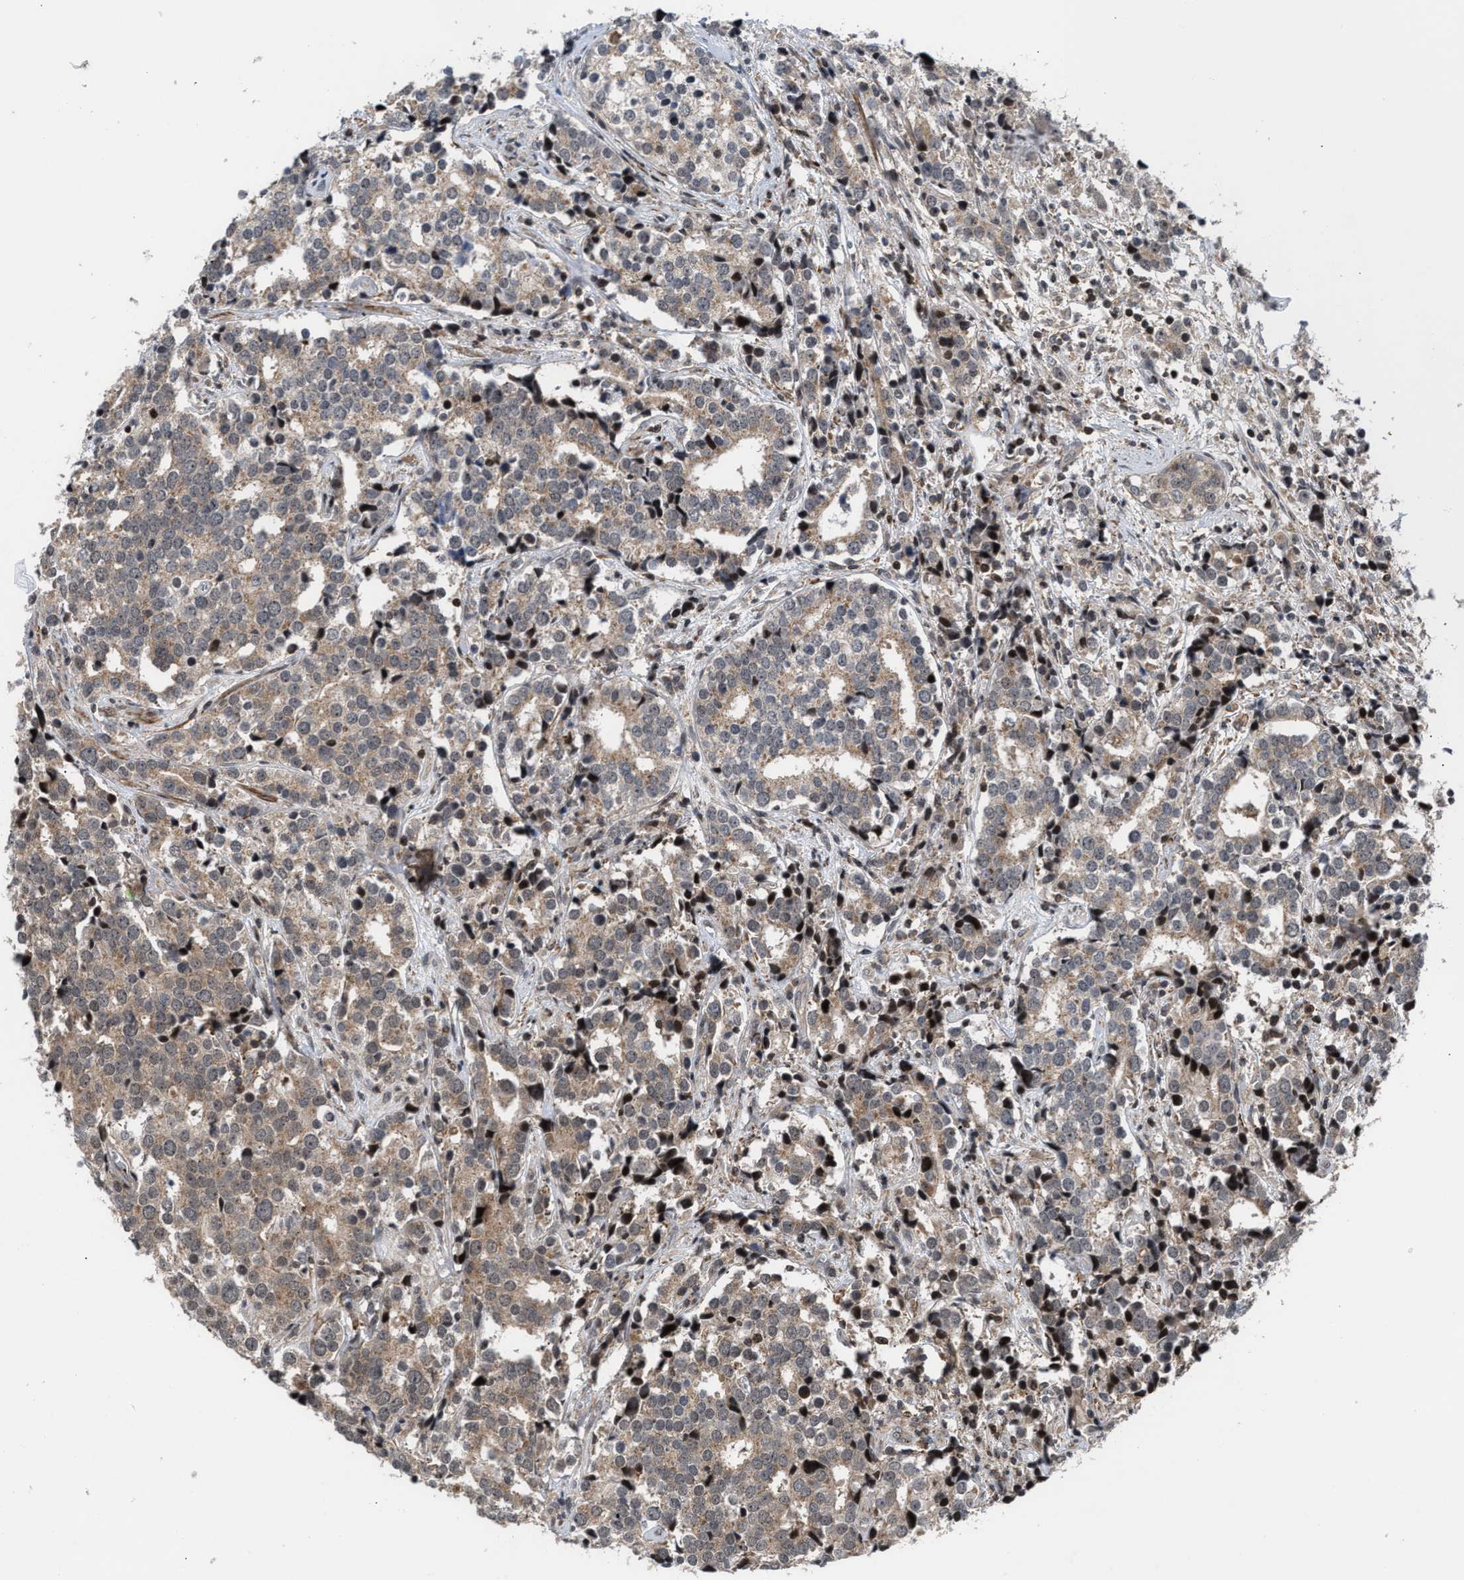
{"staining": {"intensity": "weak", "quantity": ">75%", "location": "cytoplasmic/membranous"}, "tissue": "prostate cancer", "cell_type": "Tumor cells", "image_type": "cancer", "snomed": [{"axis": "morphology", "description": "Adenocarcinoma, High grade"}, {"axis": "topography", "description": "Prostate"}], "caption": "A micrograph of human prostate high-grade adenocarcinoma stained for a protein shows weak cytoplasmic/membranous brown staining in tumor cells. (Brightfield microscopy of DAB IHC at high magnification).", "gene": "STAU2", "patient": {"sex": "male", "age": 71}}